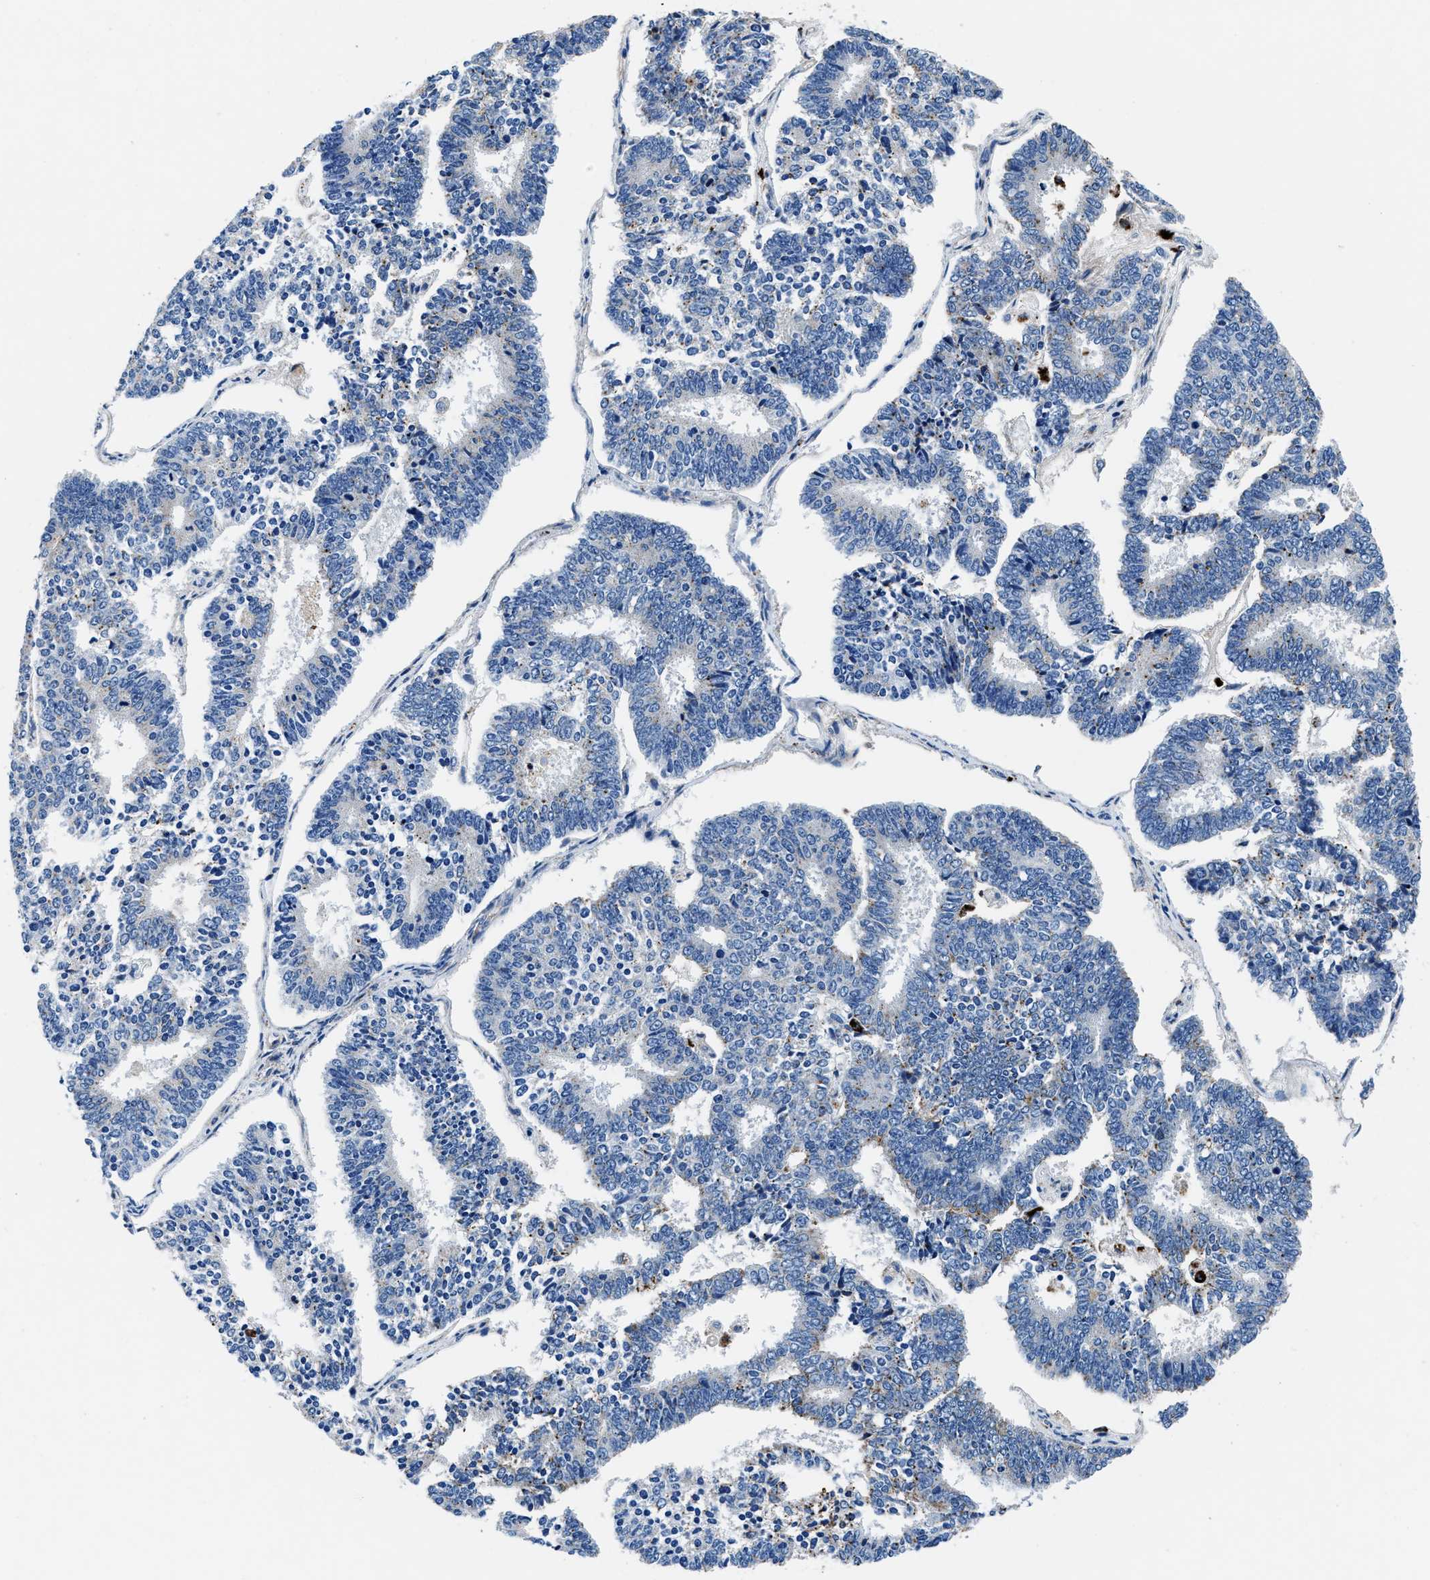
{"staining": {"intensity": "negative", "quantity": "none", "location": "none"}, "tissue": "endometrial cancer", "cell_type": "Tumor cells", "image_type": "cancer", "snomed": [{"axis": "morphology", "description": "Adenocarcinoma, NOS"}, {"axis": "topography", "description": "Endometrium"}], "caption": "This photomicrograph is of endometrial adenocarcinoma stained with immunohistochemistry to label a protein in brown with the nuclei are counter-stained blue. There is no staining in tumor cells.", "gene": "DAG1", "patient": {"sex": "female", "age": 70}}